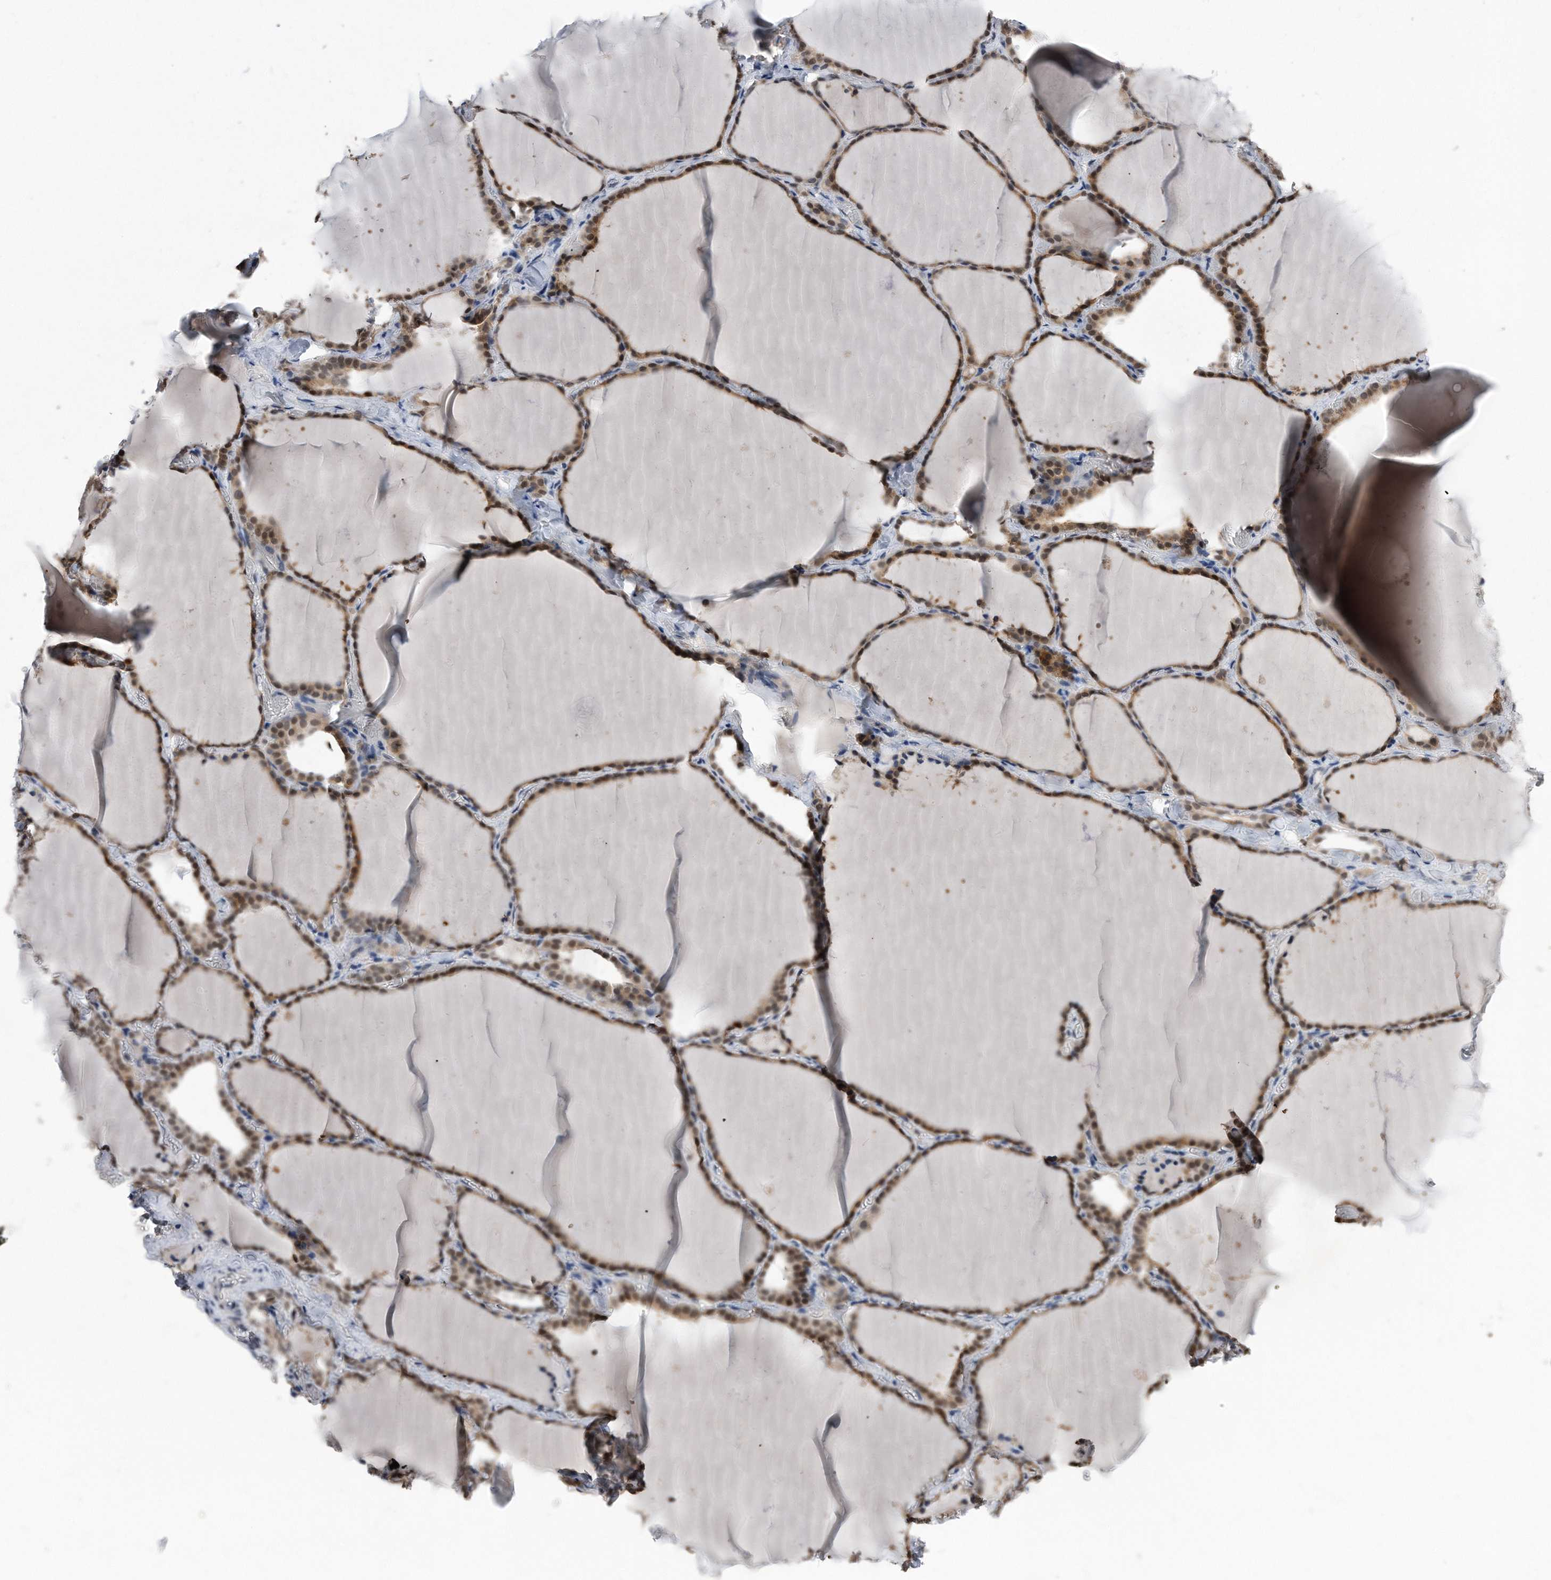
{"staining": {"intensity": "moderate", "quantity": ">75%", "location": "cytoplasmic/membranous,nuclear"}, "tissue": "thyroid gland", "cell_type": "Glandular cells", "image_type": "normal", "snomed": [{"axis": "morphology", "description": "Normal tissue, NOS"}, {"axis": "topography", "description": "Thyroid gland"}], "caption": "Immunohistochemistry (IHC) of benign thyroid gland demonstrates medium levels of moderate cytoplasmic/membranous,nuclear expression in about >75% of glandular cells. (brown staining indicates protein expression, while blue staining denotes nuclei).", "gene": "PCNA", "patient": {"sex": "female", "age": 22}}